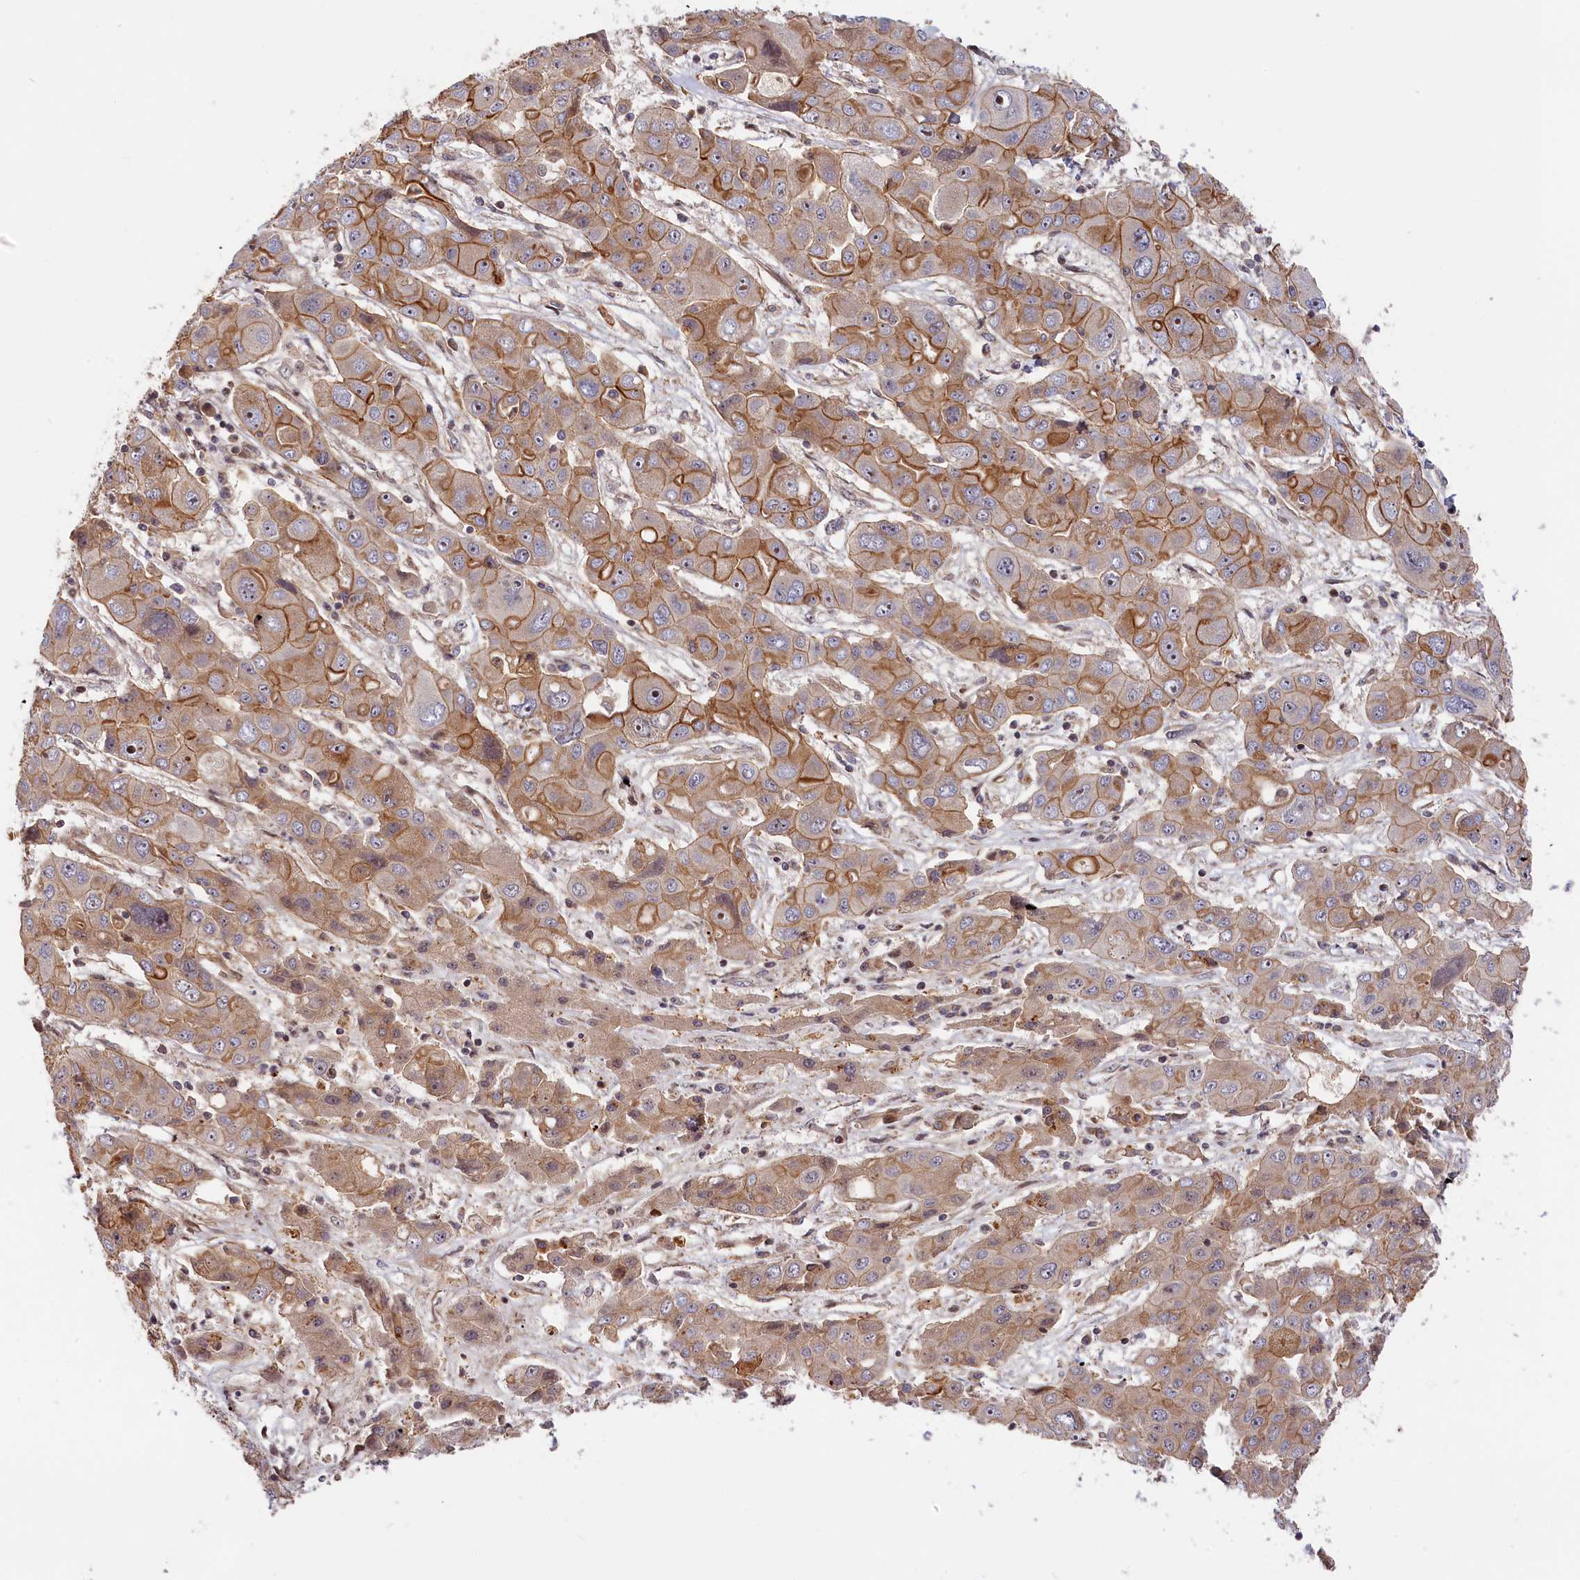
{"staining": {"intensity": "moderate", "quantity": ">75%", "location": "cytoplasmic/membranous"}, "tissue": "liver cancer", "cell_type": "Tumor cells", "image_type": "cancer", "snomed": [{"axis": "morphology", "description": "Cholangiocarcinoma"}, {"axis": "topography", "description": "Liver"}], "caption": "Protein expression by immunohistochemistry displays moderate cytoplasmic/membranous expression in about >75% of tumor cells in liver cholangiocarcinoma.", "gene": "CEP44", "patient": {"sex": "male", "age": 67}}